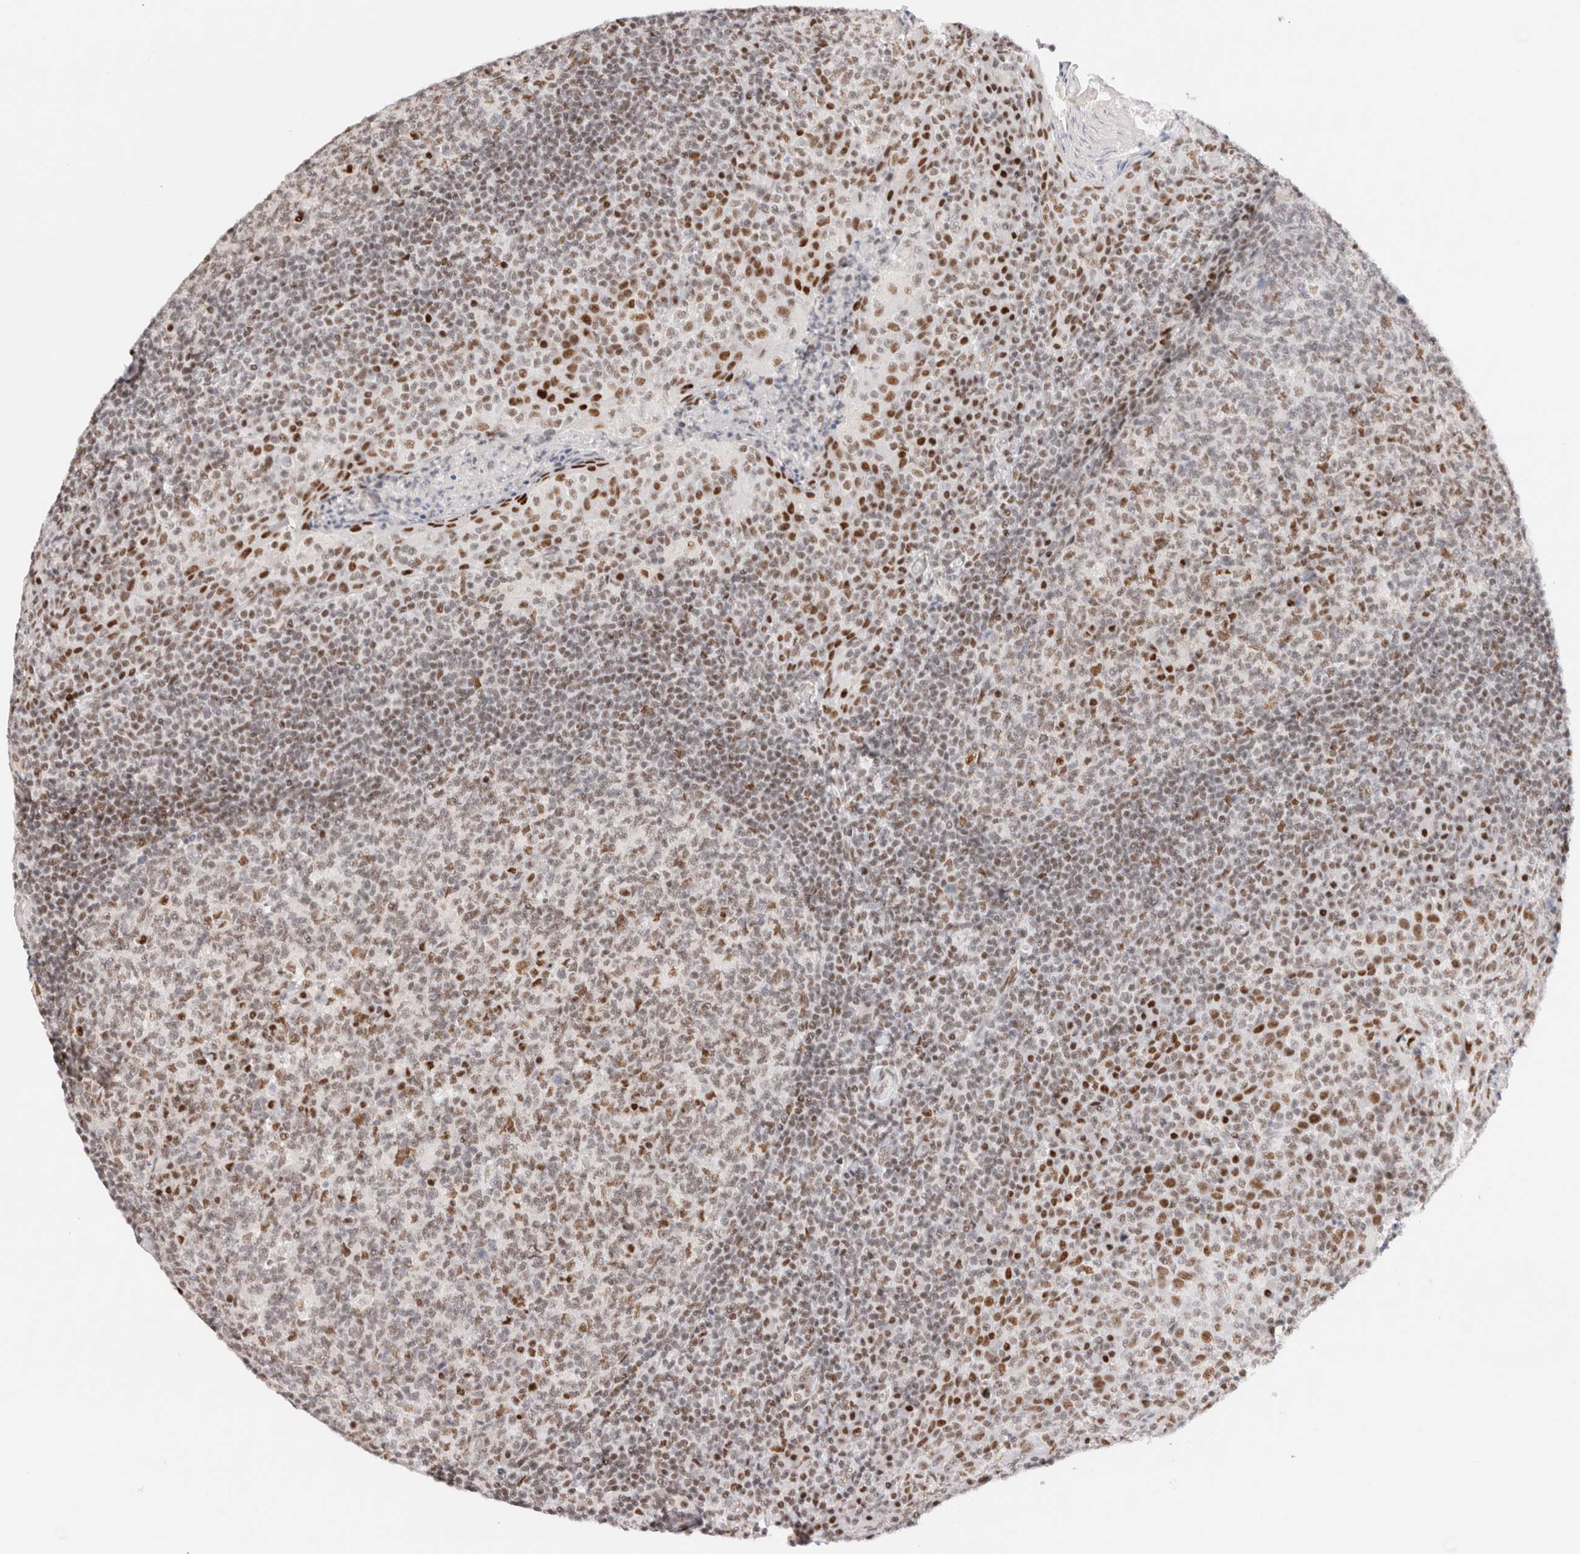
{"staining": {"intensity": "moderate", "quantity": "25%-75%", "location": "nuclear"}, "tissue": "tonsil", "cell_type": "Germinal center cells", "image_type": "normal", "snomed": [{"axis": "morphology", "description": "Normal tissue, NOS"}, {"axis": "topography", "description": "Tonsil"}], "caption": "Moderate nuclear positivity is present in about 25%-75% of germinal center cells in normal tonsil.", "gene": "ZNF282", "patient": {"sex": "male", "age": 17}}